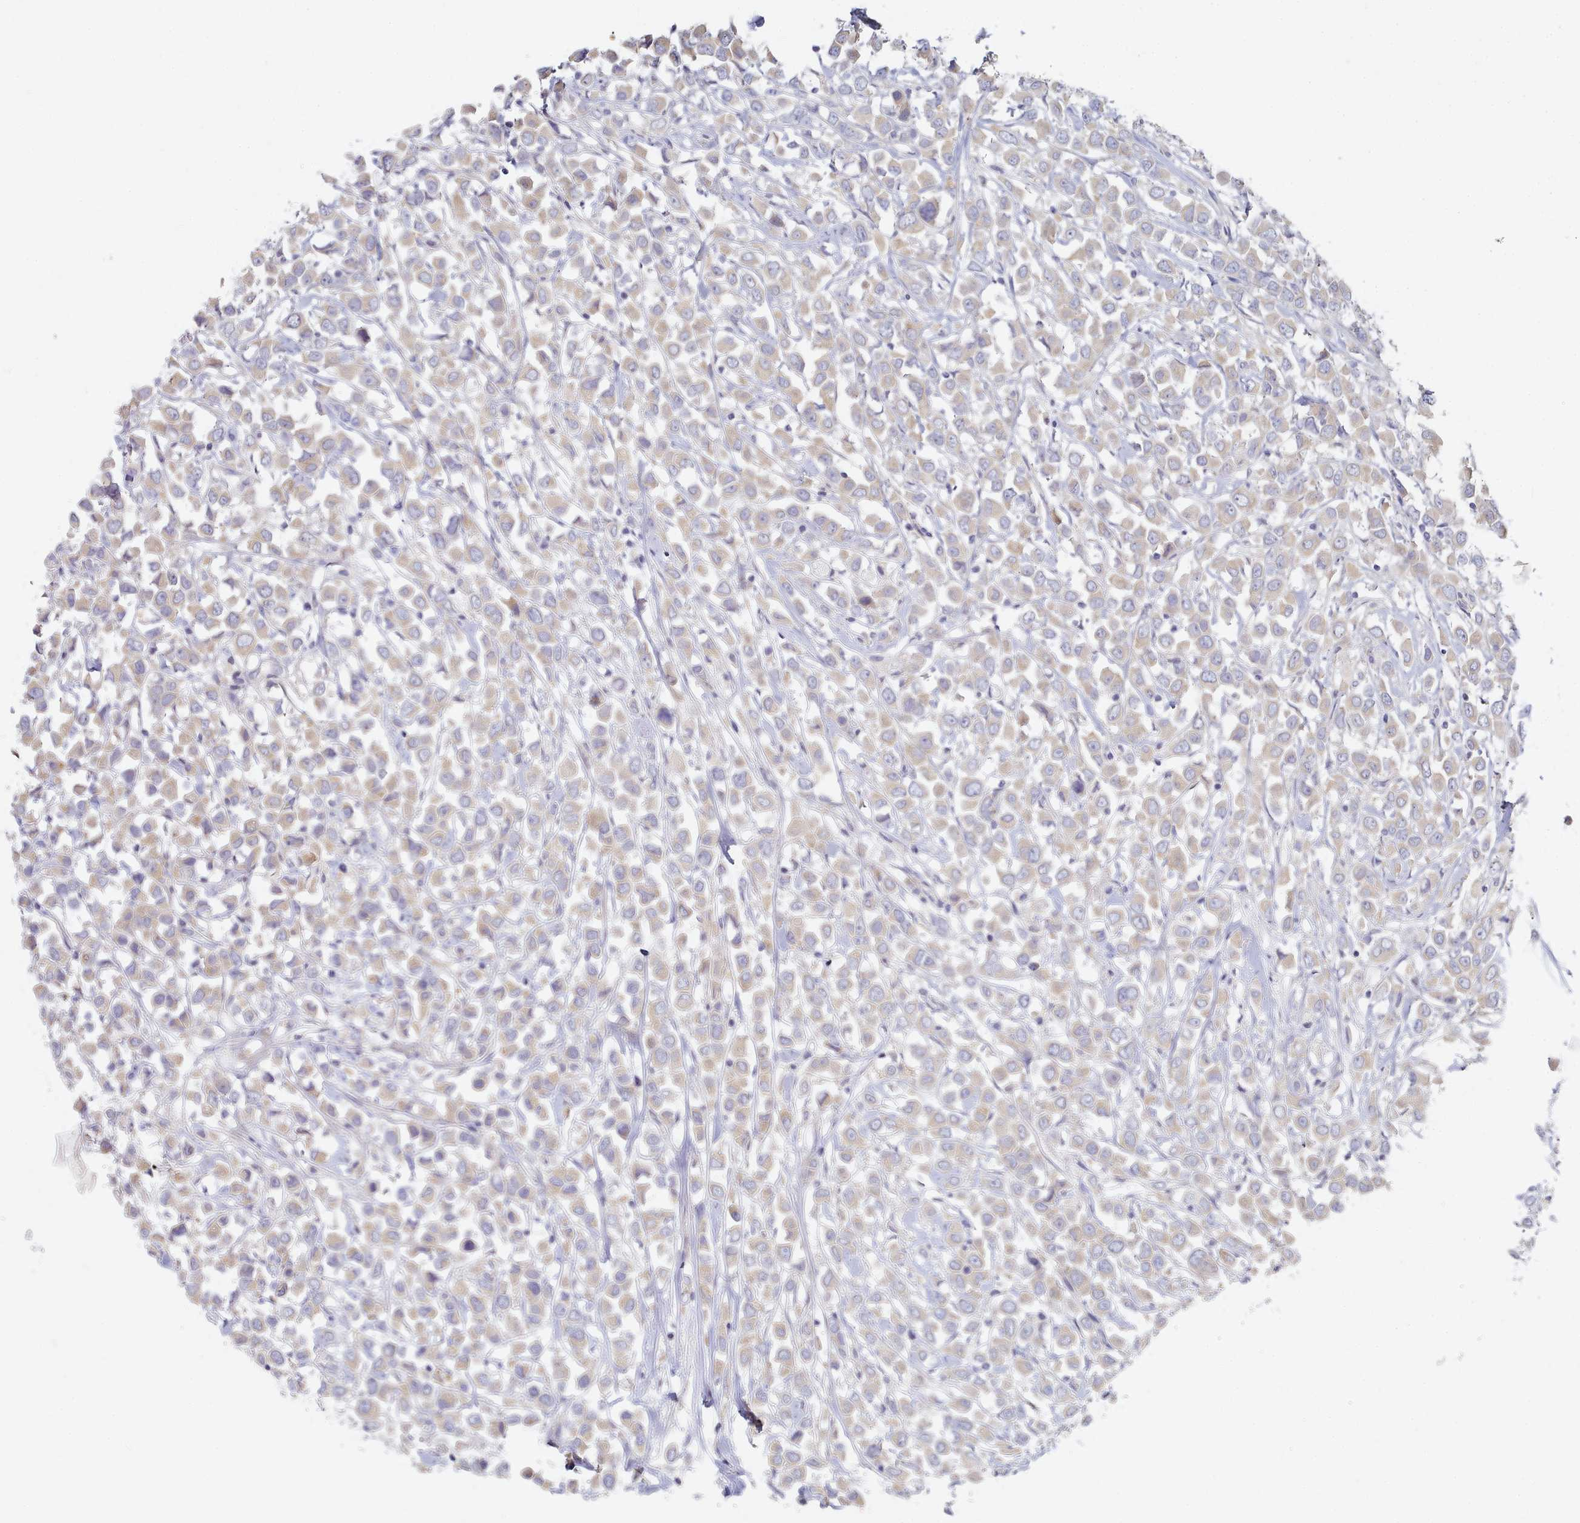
{"staining": {"intensity": "weak", "quantity": "25%-75%", "location": "cytoplasmic/membranous"}, "tissue": "breast cancer", "cell_type": "Tumor cells", "image_type": "cancer", "snomed": [{"axis": "morphology", "description": "Duct carcinoma"}, {"axis": "topography", "description": "Breast"}], "caption": "Intraductal carcinoma (breast) stained for a protein (brown) demonstrates weak cytoplasmic/membranous positive staining in approximately 25%-75% of tumor cells.", "gene": "TYW1B", "patient": {"sex": "female", "age": 61}}